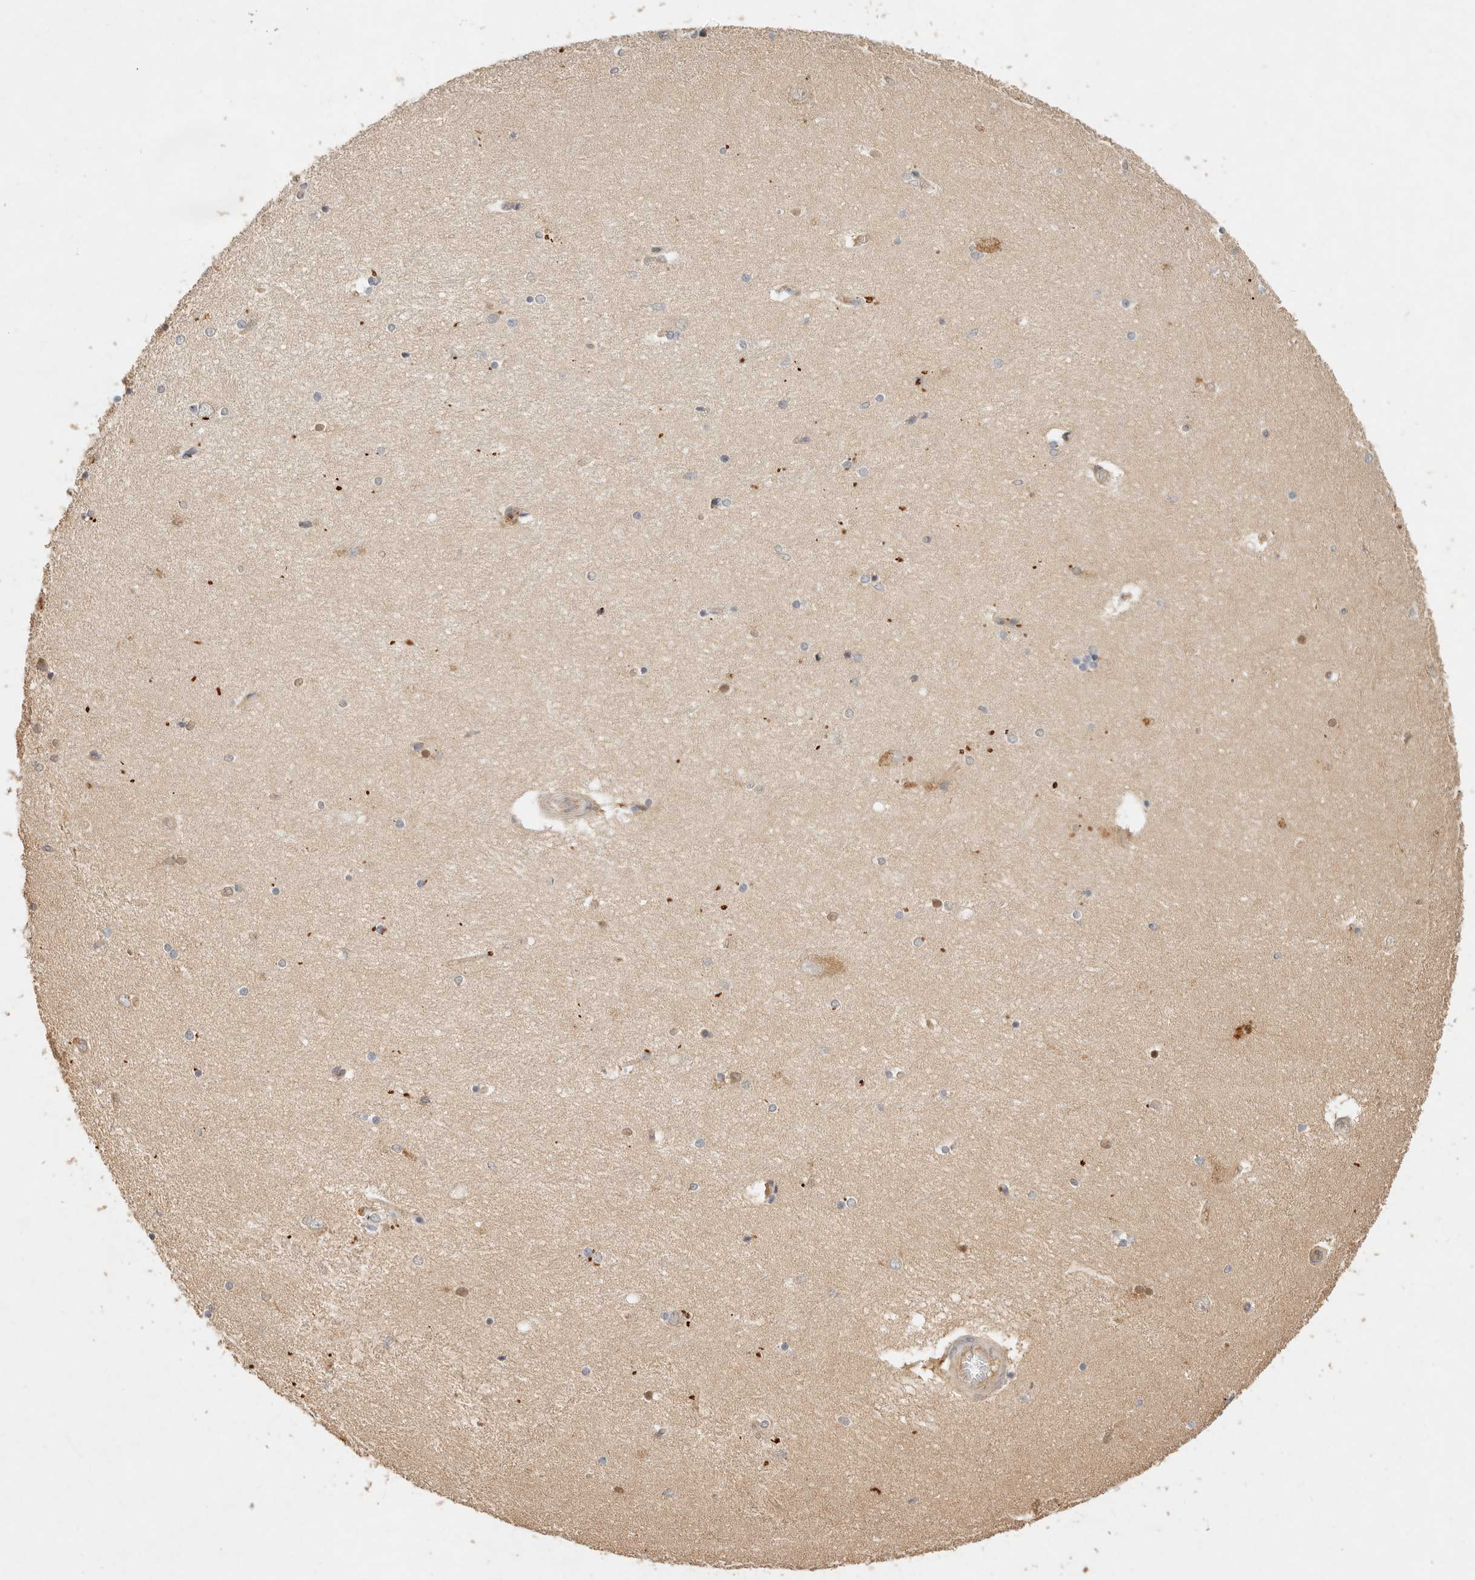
{"staining": {"intensity": "weak", "quantity": "<25%", "location": "cytoplasmic/membranous"}, "tissue": "hippocampus", "cell_type": "Glial cells", "image_type": "normal", "snomed": [{"axis": "morphology", "description": "Normal tissue, NOS"}, {"axis": "topography", "description": "Hippocampus"}], "caption": "A photomicrograph of human hippocampus is negative for staining in glial cells. Brightfield microscopy of immunohistochemistry (IHC) stained with DAB (3,3'-diaminobenzidine) (brown) and hematoxylin (blue), captured at high magnification.", "gene": "HECTD3", "patient": {"sex": "female", "age": 54}}